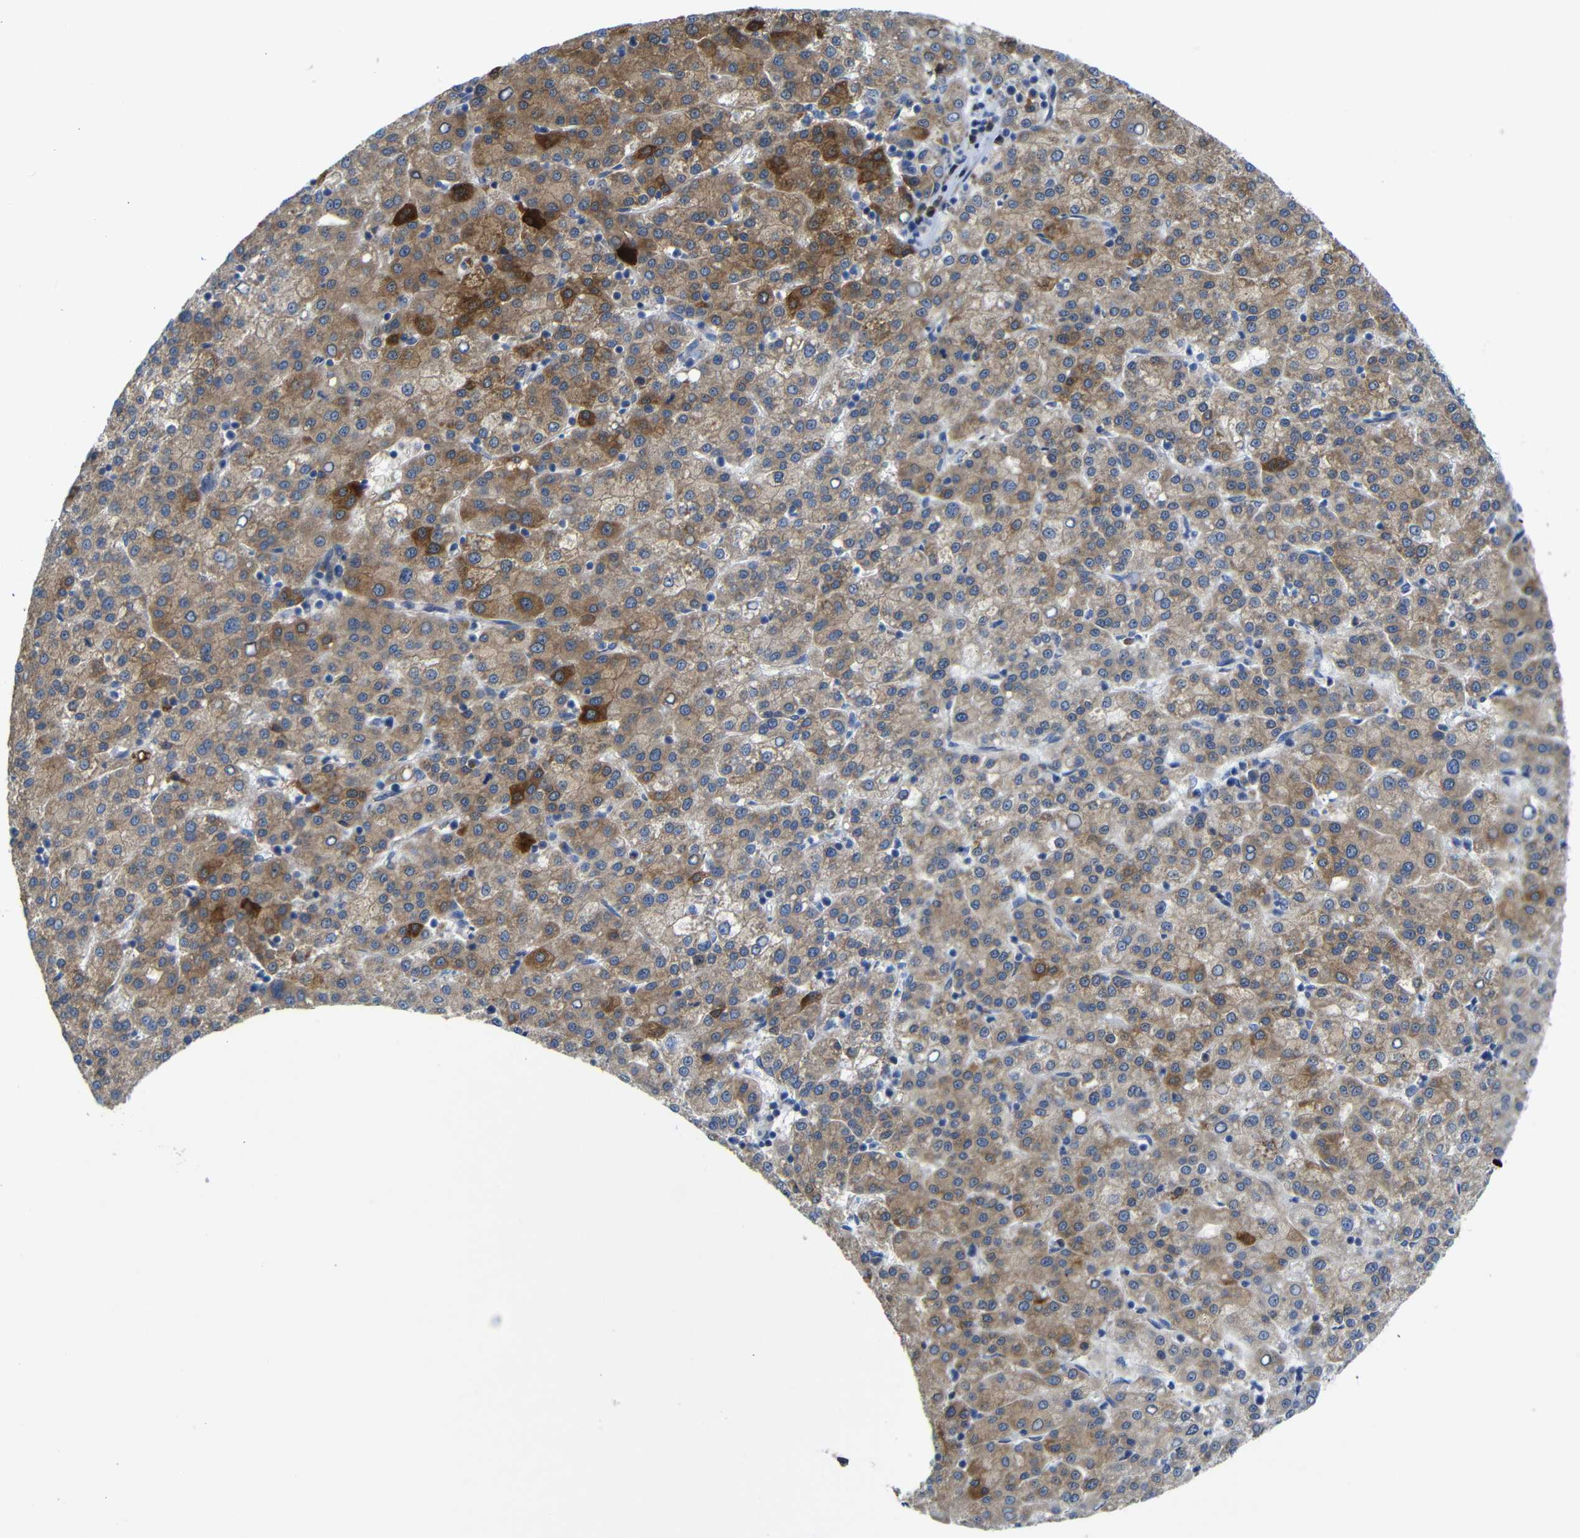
{"staining": {"intensity": "moderate", "quantity": ">75%", "location": "cytoplasmic/membranous"}, "tissue": "liver cancer", "cell_type": "Tumor cells", "image_type": "cancer", "snomed": [{"axis": "morphology", "description": "Carcinoma, Hepatocellular, NOS"}, {"axis": "topography", "description": "Liver"}], "caption": "Liver cancer stained for a protein reveals moderate cytoplasmic/membranous positivity in tumor cells.", "gene": "DDRGK1", "patient": {"sex": "female", "age": 58}}